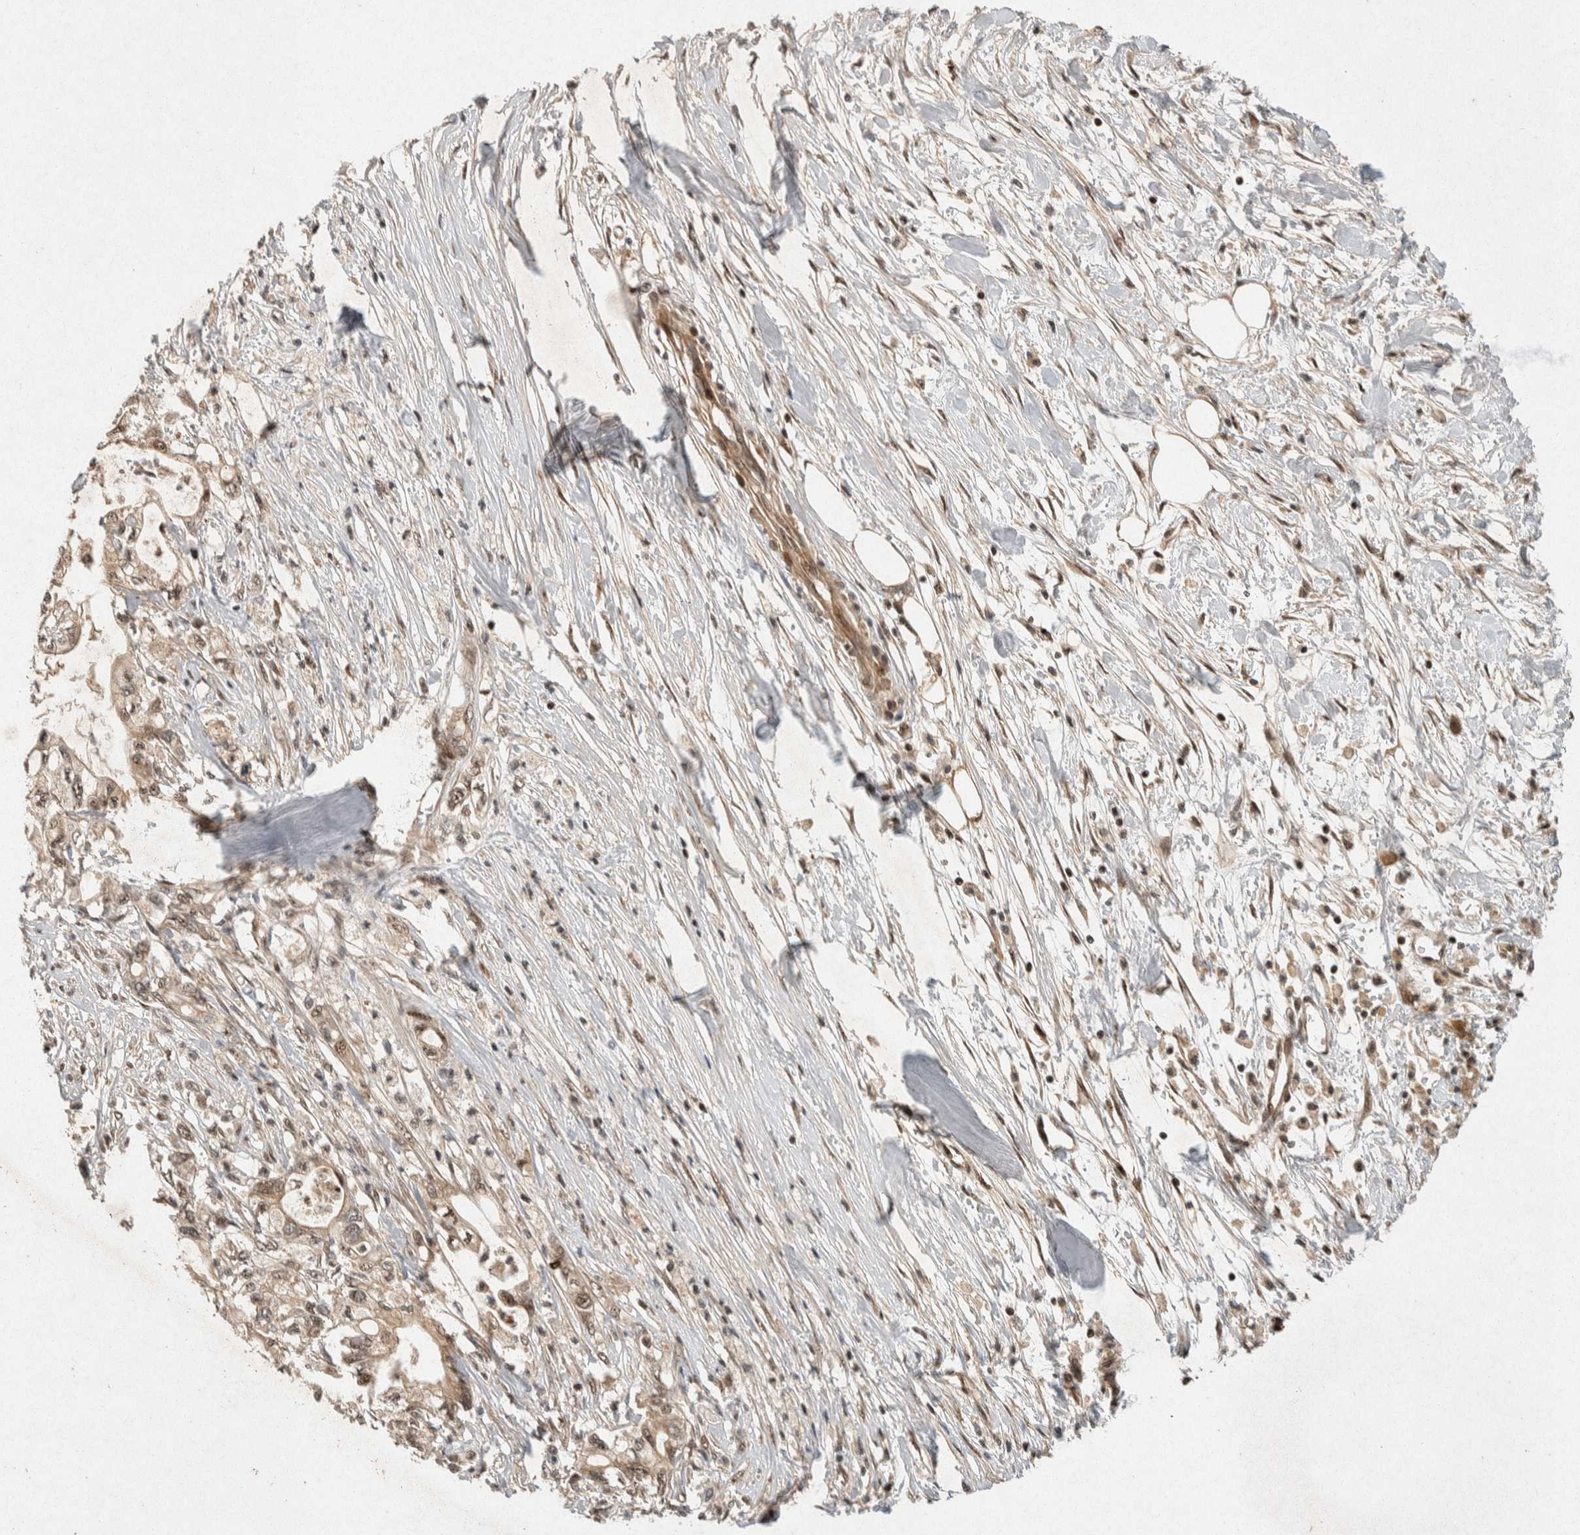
{"staining": {"intensity": "moderate", "quantity": "<25%", "location": "cytoplasmic/membranous,nuclear"}, "tissue": "pancreatic cancer", "cell_type": "Tumor cells", "image_type": "cancer", "snomed": [{"axis": "morphology", "description": "Adenocarcinoma, NOS"}, {"axis": "topography", "description": "Pancreas"}], "caption": "Pancreatic cancer stained with a brown dye demonstrates moderate cytoplasmic/membranous and nuclear positive positivity in about <25% of tumor cells.", "gene": "TOR1B", "patient": {"sex": "male", "age": 79}}